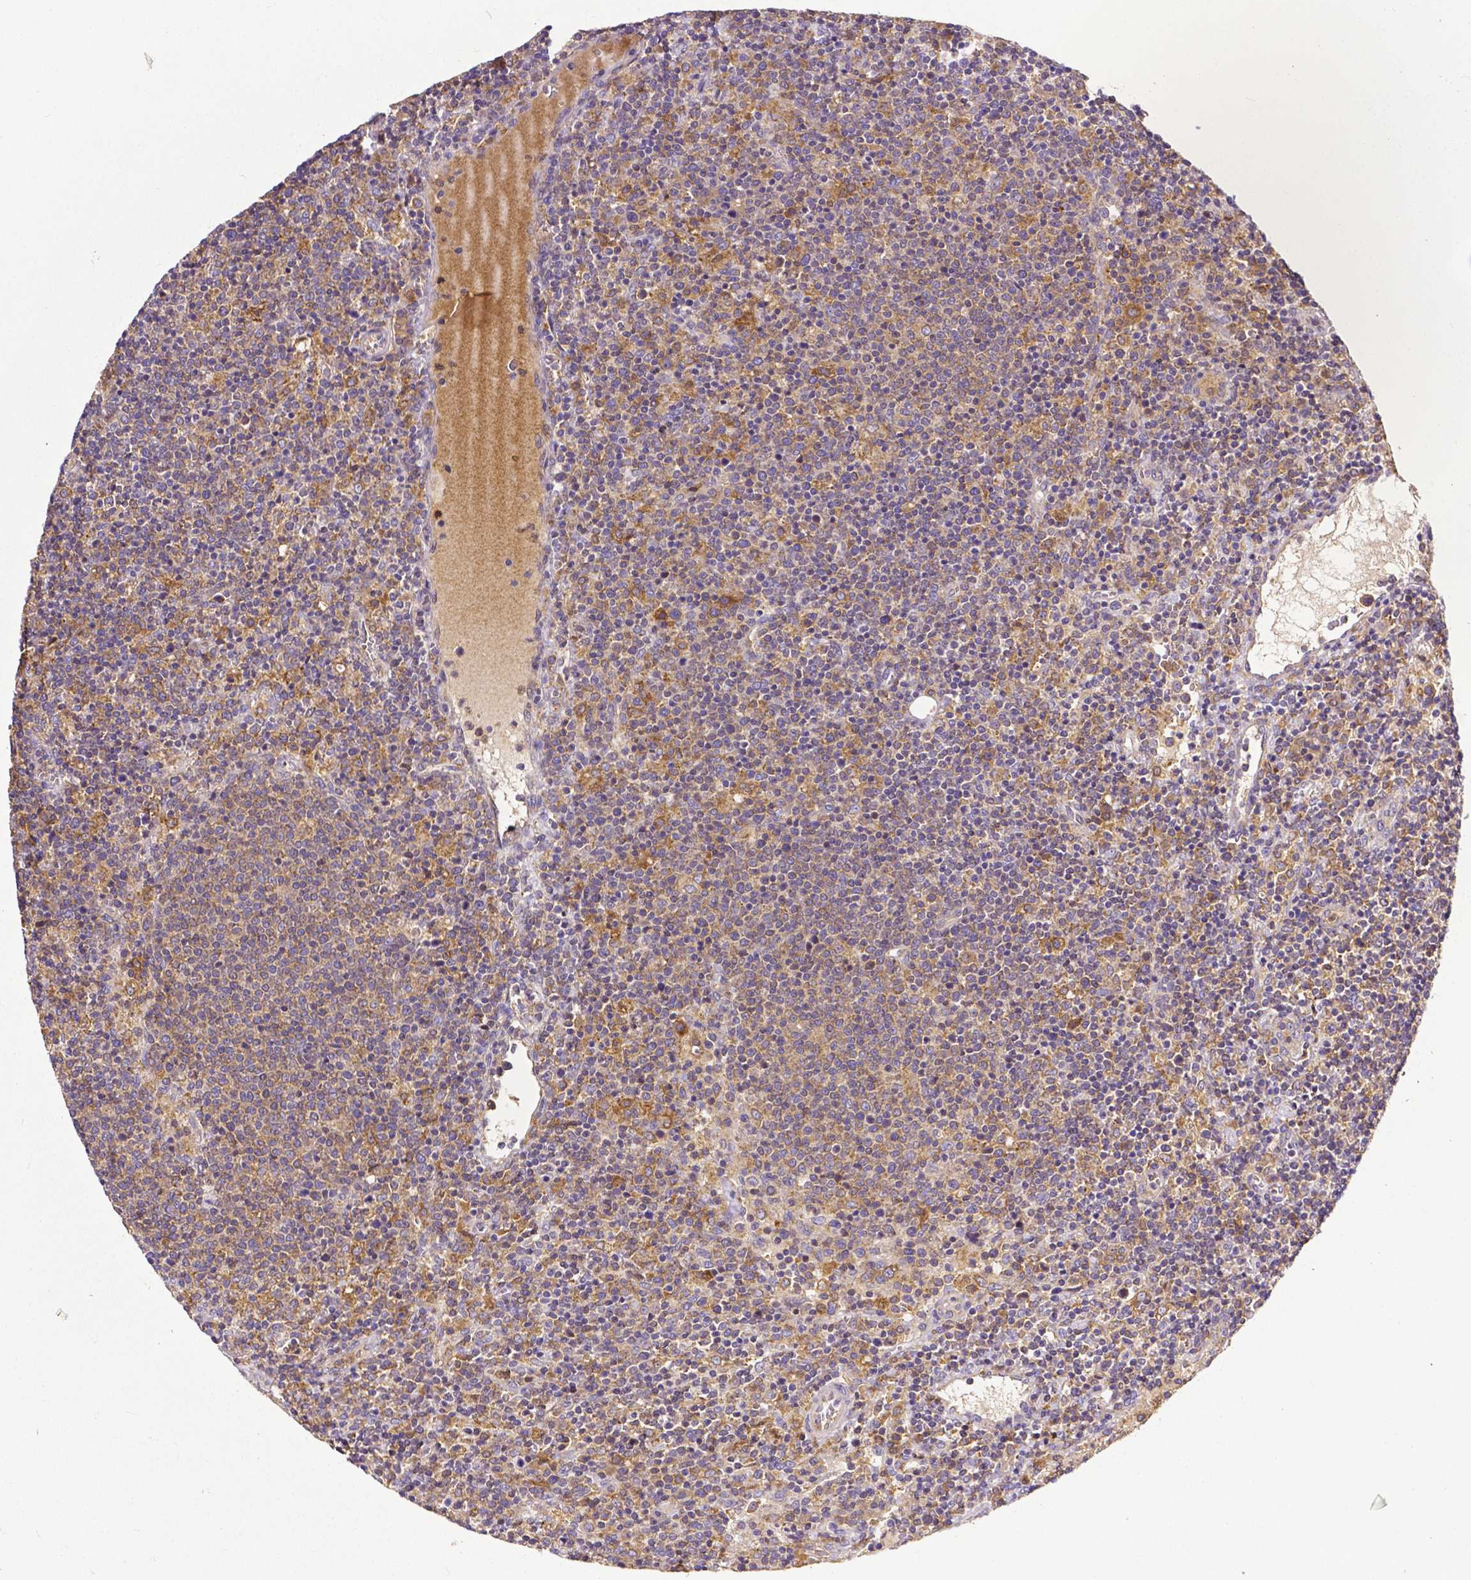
{"staining": {"intensity": "weak", "quantity": "<25%", "location": "cytoplasmic/membranous"}, "tissue": "lymphoma", "cell_type": "Tumor cells", "image_type": "cancer", "snomed": [{"axis": "morphology", "description": "Malignant lymphoma, non-Hodgkin's type, High grade"}, {"axis": "topography", "description": "Lymph node"}], "caption": "Malignant lymphoma, non-Hodgkin's type (high-grade) stained for a protein using IHC shows no positivity tumor cells.", "gene": "DICER1", "patient": {"sex": "male", "age": 61}}